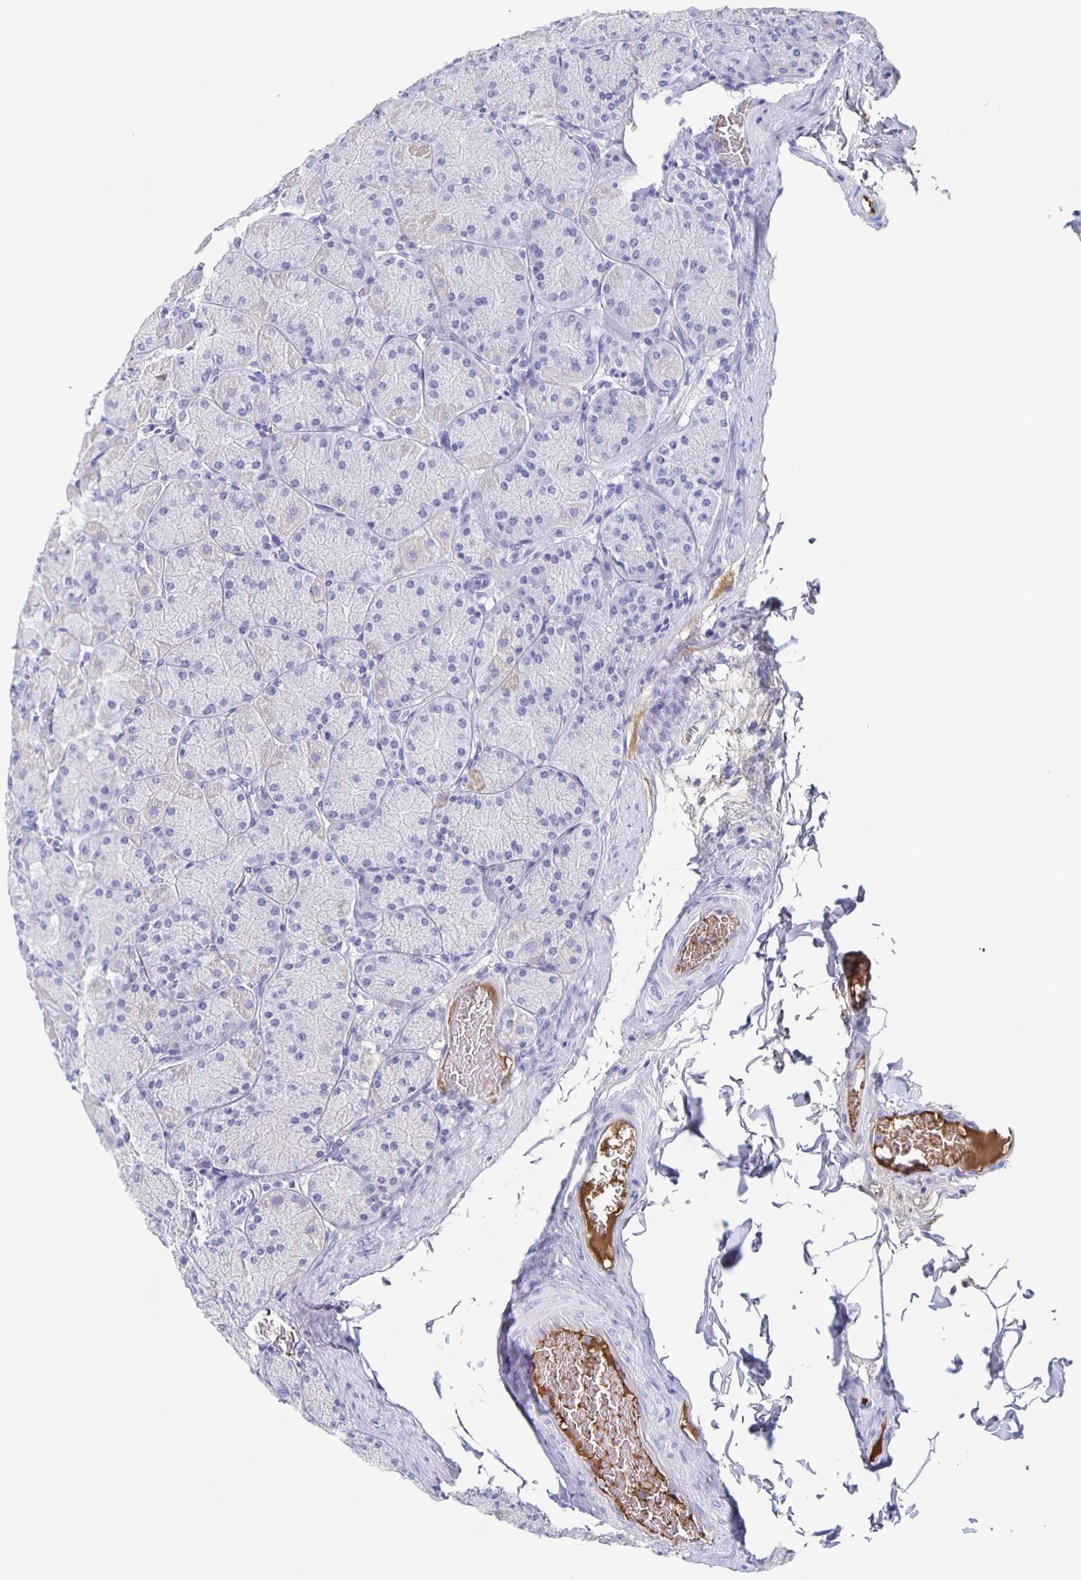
{"staining": {"intensity": "negative", "quantity": "none", "location": "none"}, "tissue": "stomach", "cell_type": "Glandular cells", "image_type": "normal", "snomed": [{"axis": "morphology", "description": "Normal tissue, NOS"}, {"axis": "topography", "description": "Stomach, upper"}], "caption": "A histopathology image of stomach stained for a protein shows no brown staining in glandular cells.", "gene": "FGA", "patient": {"sex": "female", "age": 56}}